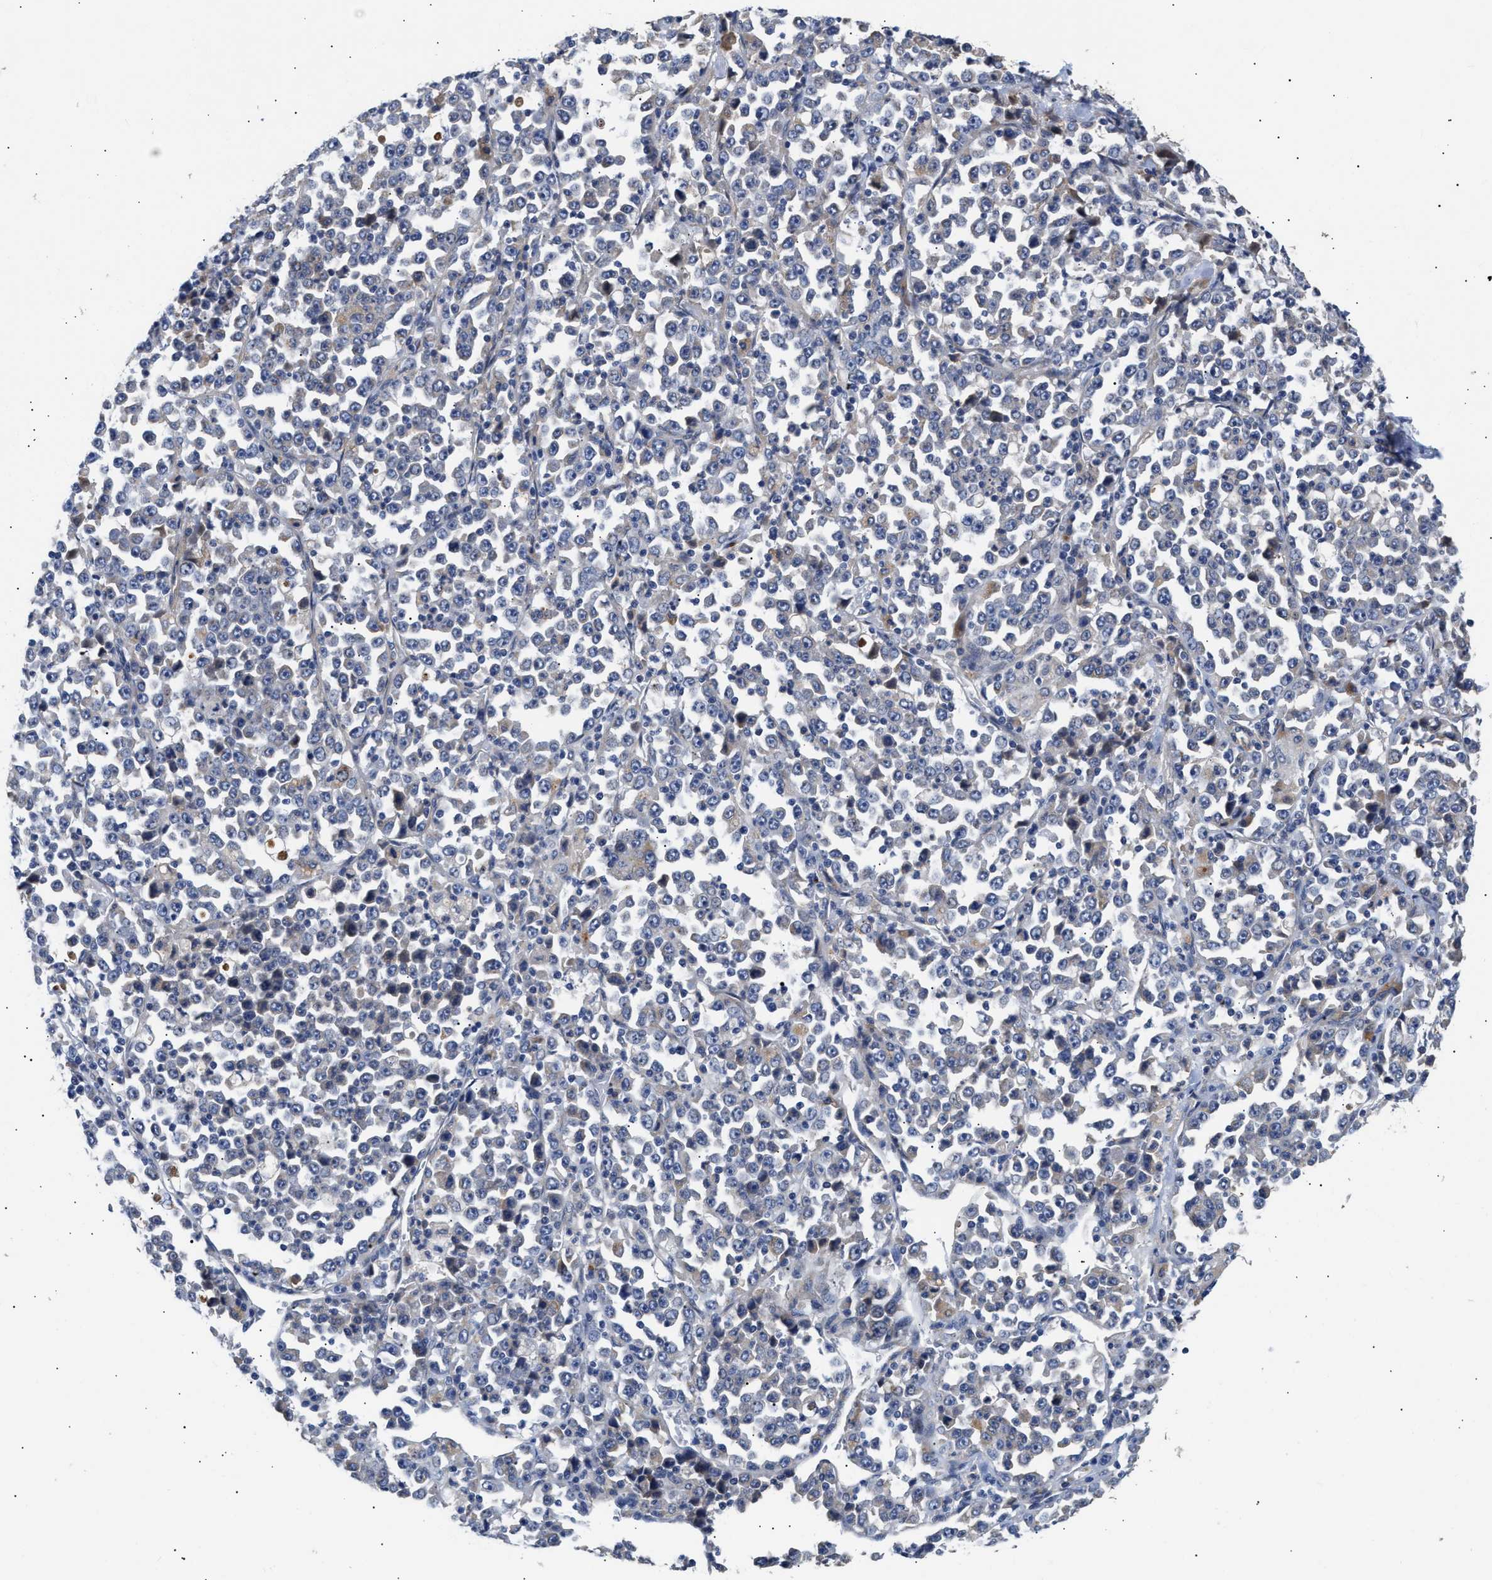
{"staining": {"intensity": "negative", "quantity": "none", "location": "none"}, "tissue": "stomach cancer", "cell_type": "Tumor cells", "image_type": "cancer", "snomed": [{"axis": "morphology", "description": "Normal tissue, NOS"}, {"axis": "morphology", "description": "Adenocarcinoma, NOS"}, {"axis": "topography", "description": "Stomach, upper"}, {"axis": "topography", "description": "Stomach"}], "caption": "IHC image of adenocarcinoma (stomach) stained for a protein (brown), which reveals no staining in tumor cells.", "gene": "CCDC146", "patient": {"sex": "male", "age": 59}}